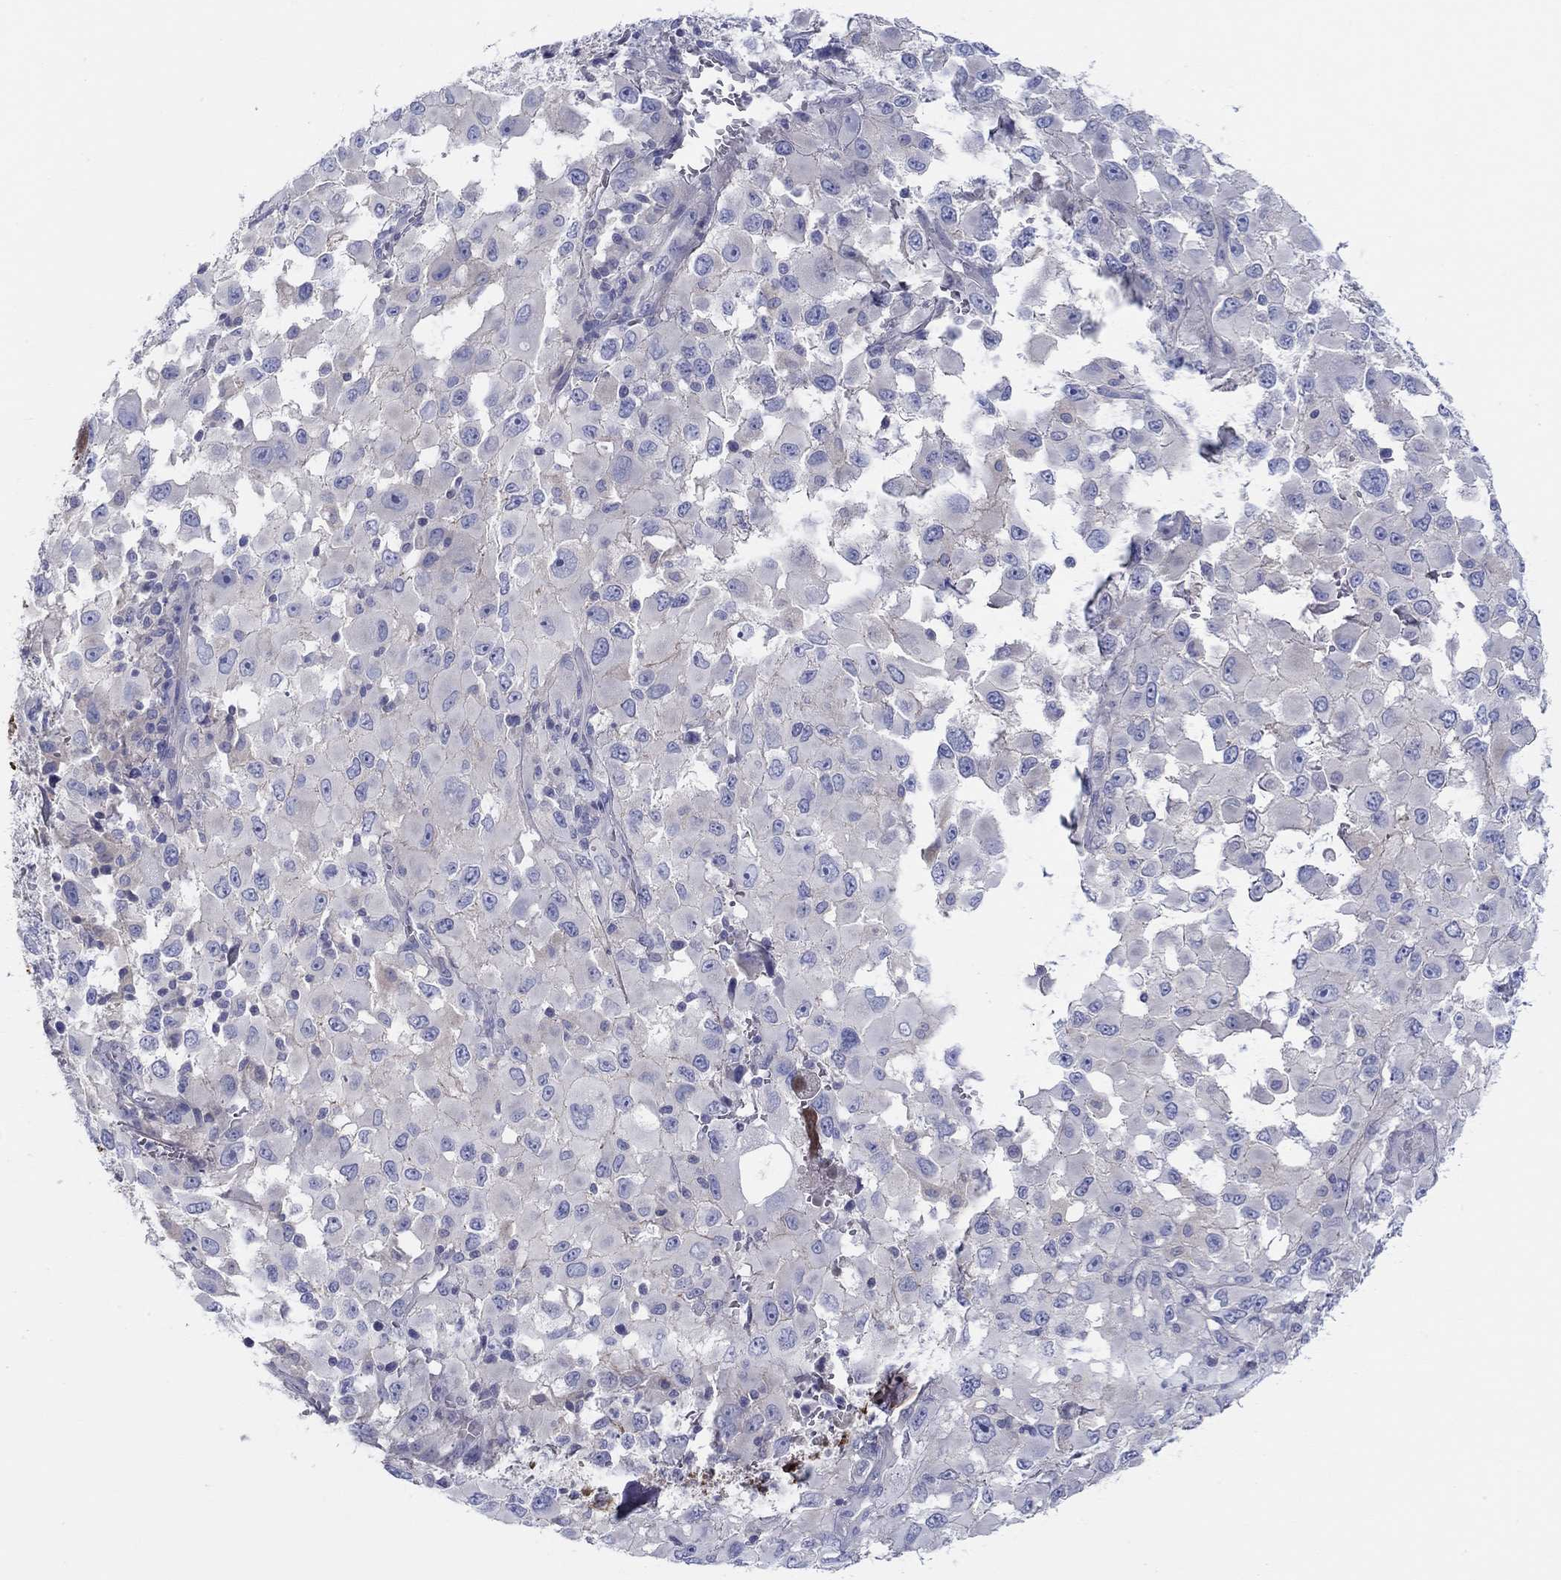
{"staining": {"intensity": "negative", "quantity": "none", "location": "none"}, "tissue": "melanoma", "cell_type": "Tumor cells", "image_type": "cancer", "snomed": [{"axis": "morphology", "description": "Malignant melanoma, Metastatic site"}, {"axis": "topography", "description": "Lymph node"}], "caption": "The image shows no staining of tumor cells in malignant melanoma (metastatic site).", "gene": "HAPLN4", "patient": {"sex": "male", "age": 50}}